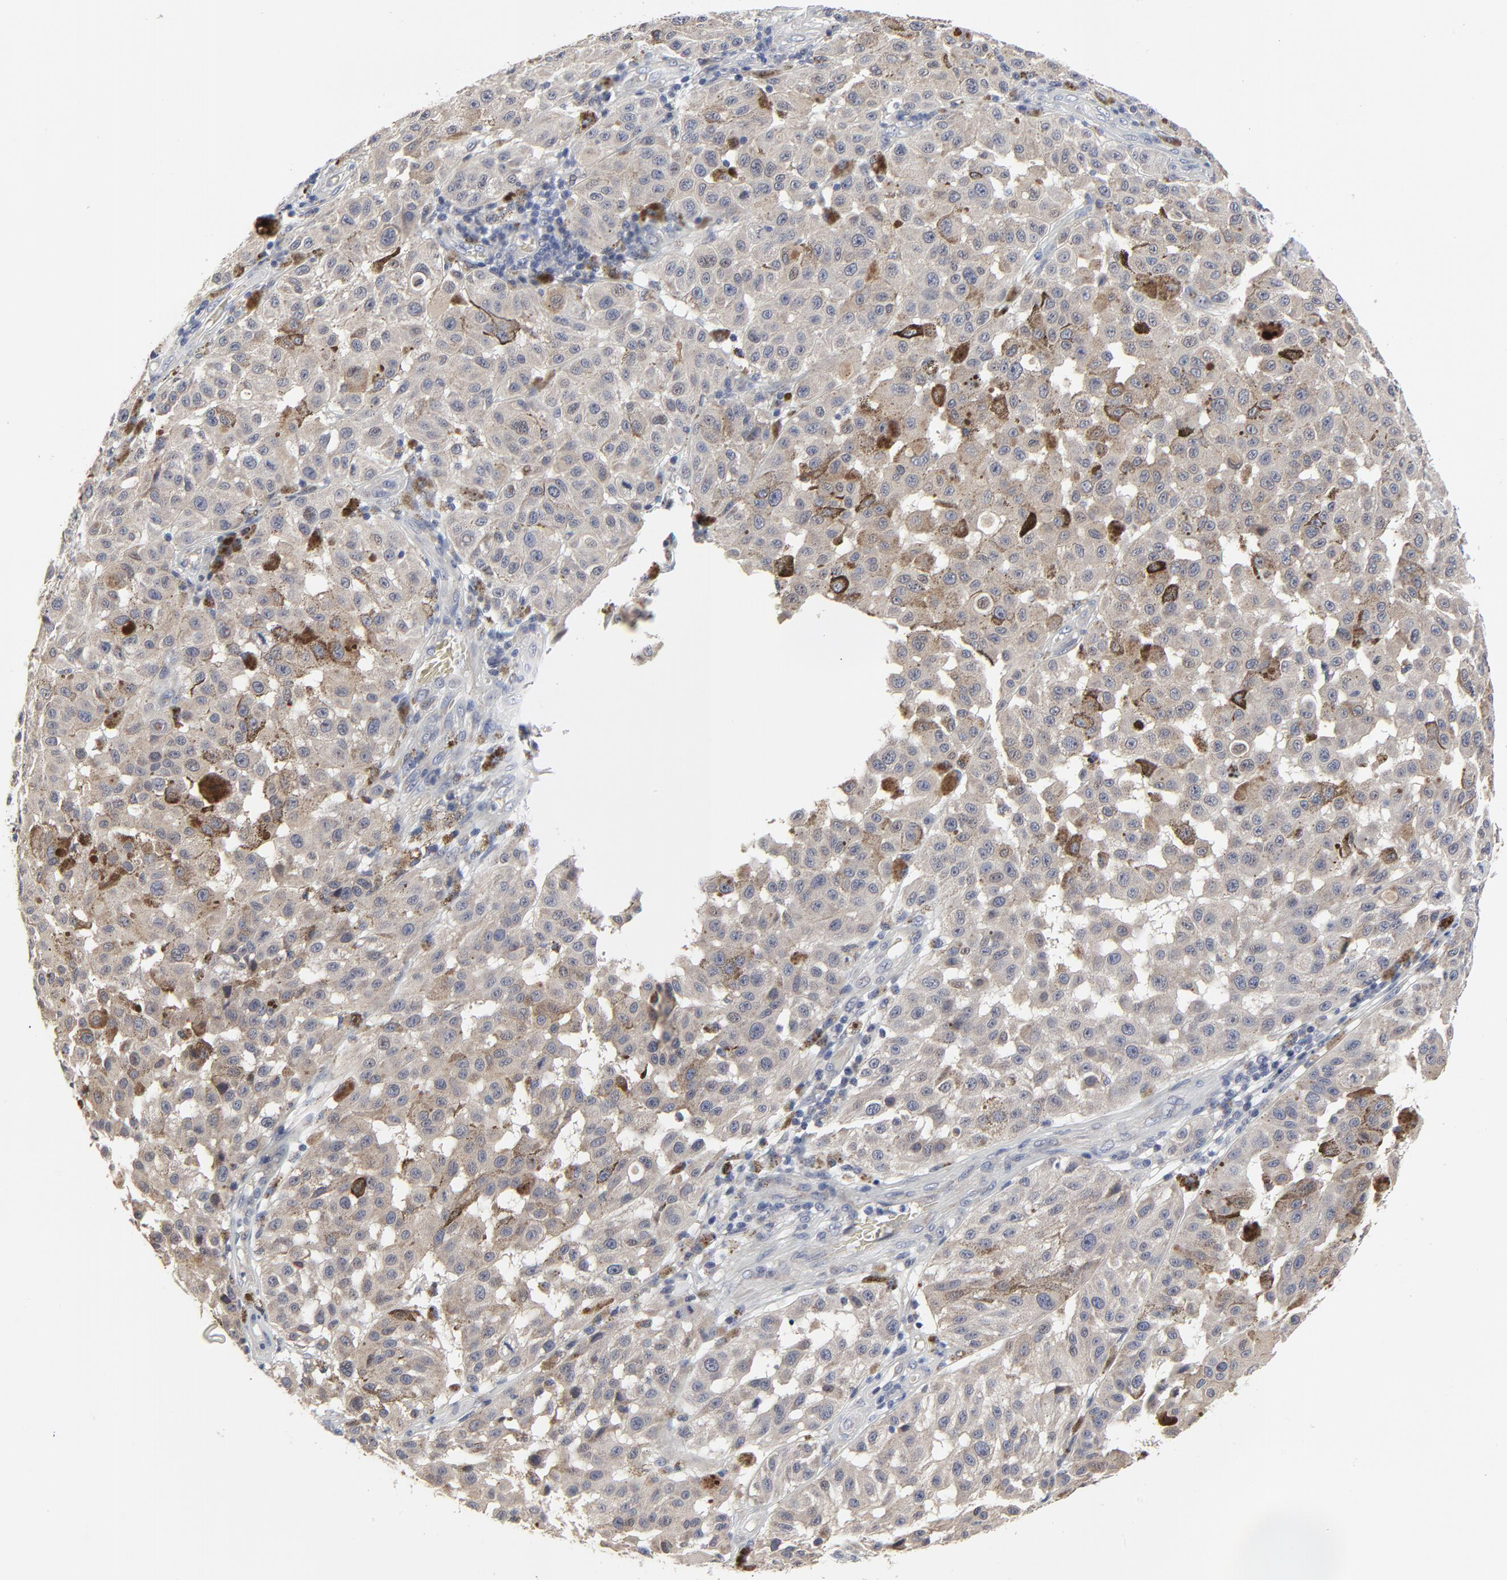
{"staining": {"intensity": "weak", "quantity": "25%-75%", "location": "cytoplasmic/membranous"}, "tissue": "melanoma", "cell_type": "Tumor cells", "image_type": "cancer", "snomed": [{"axis": "morphology", "description": "Malignant melanoma, NOS"}, {"axis": "topography", "description": "Skin"}], "caption": "There is low levels of weak cytoplasmic/membranous positivity in tumor cells of melanoma, as demonstrated by immunohistochemical staining (brown color).", "gene": "NLGN3", "patient": {"sex": "female", "age": 64}}